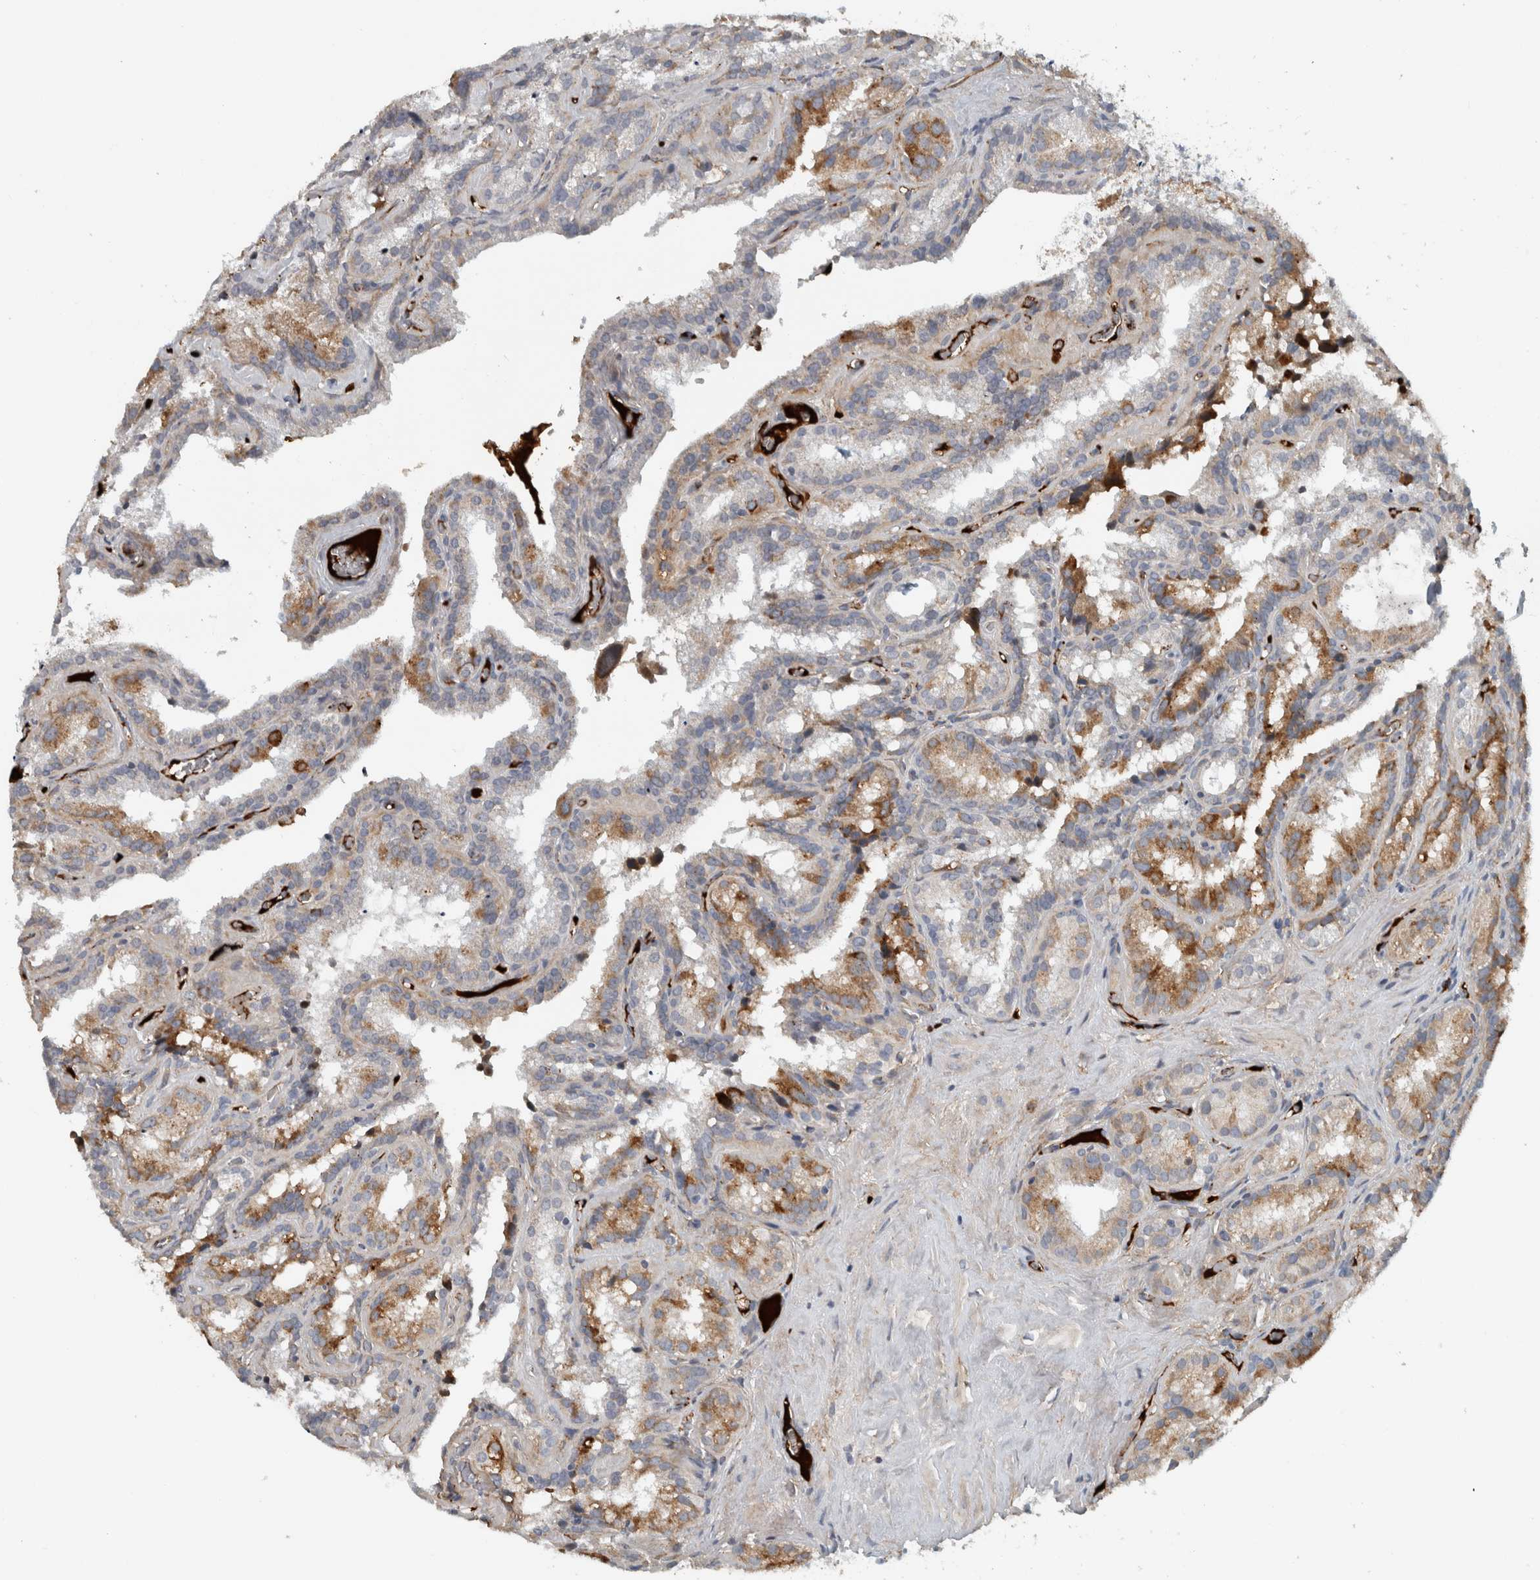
{"staining": {"intensity": "moderate", "quantity": "<25%", "location": "cytoplasmic/membranous"}, "tissue": "seminal vesicle", "cell_type": "Glandular cells", "image_type": "normal", "snomed": [{"axis": "morphology", "description": "Normal tissue, NOS"}, {"axis": "topography", "description": "Prostate"}, {"axis": "topography", "description": "Seminal veicle"}], "caption": "Glandular cells show low levels of moderate cytoplasmic/membranous staining in about <25% of cells in benign seminal vesicle.", "gene": "FN1", "patient": {"sex": "male", "age": 59}}